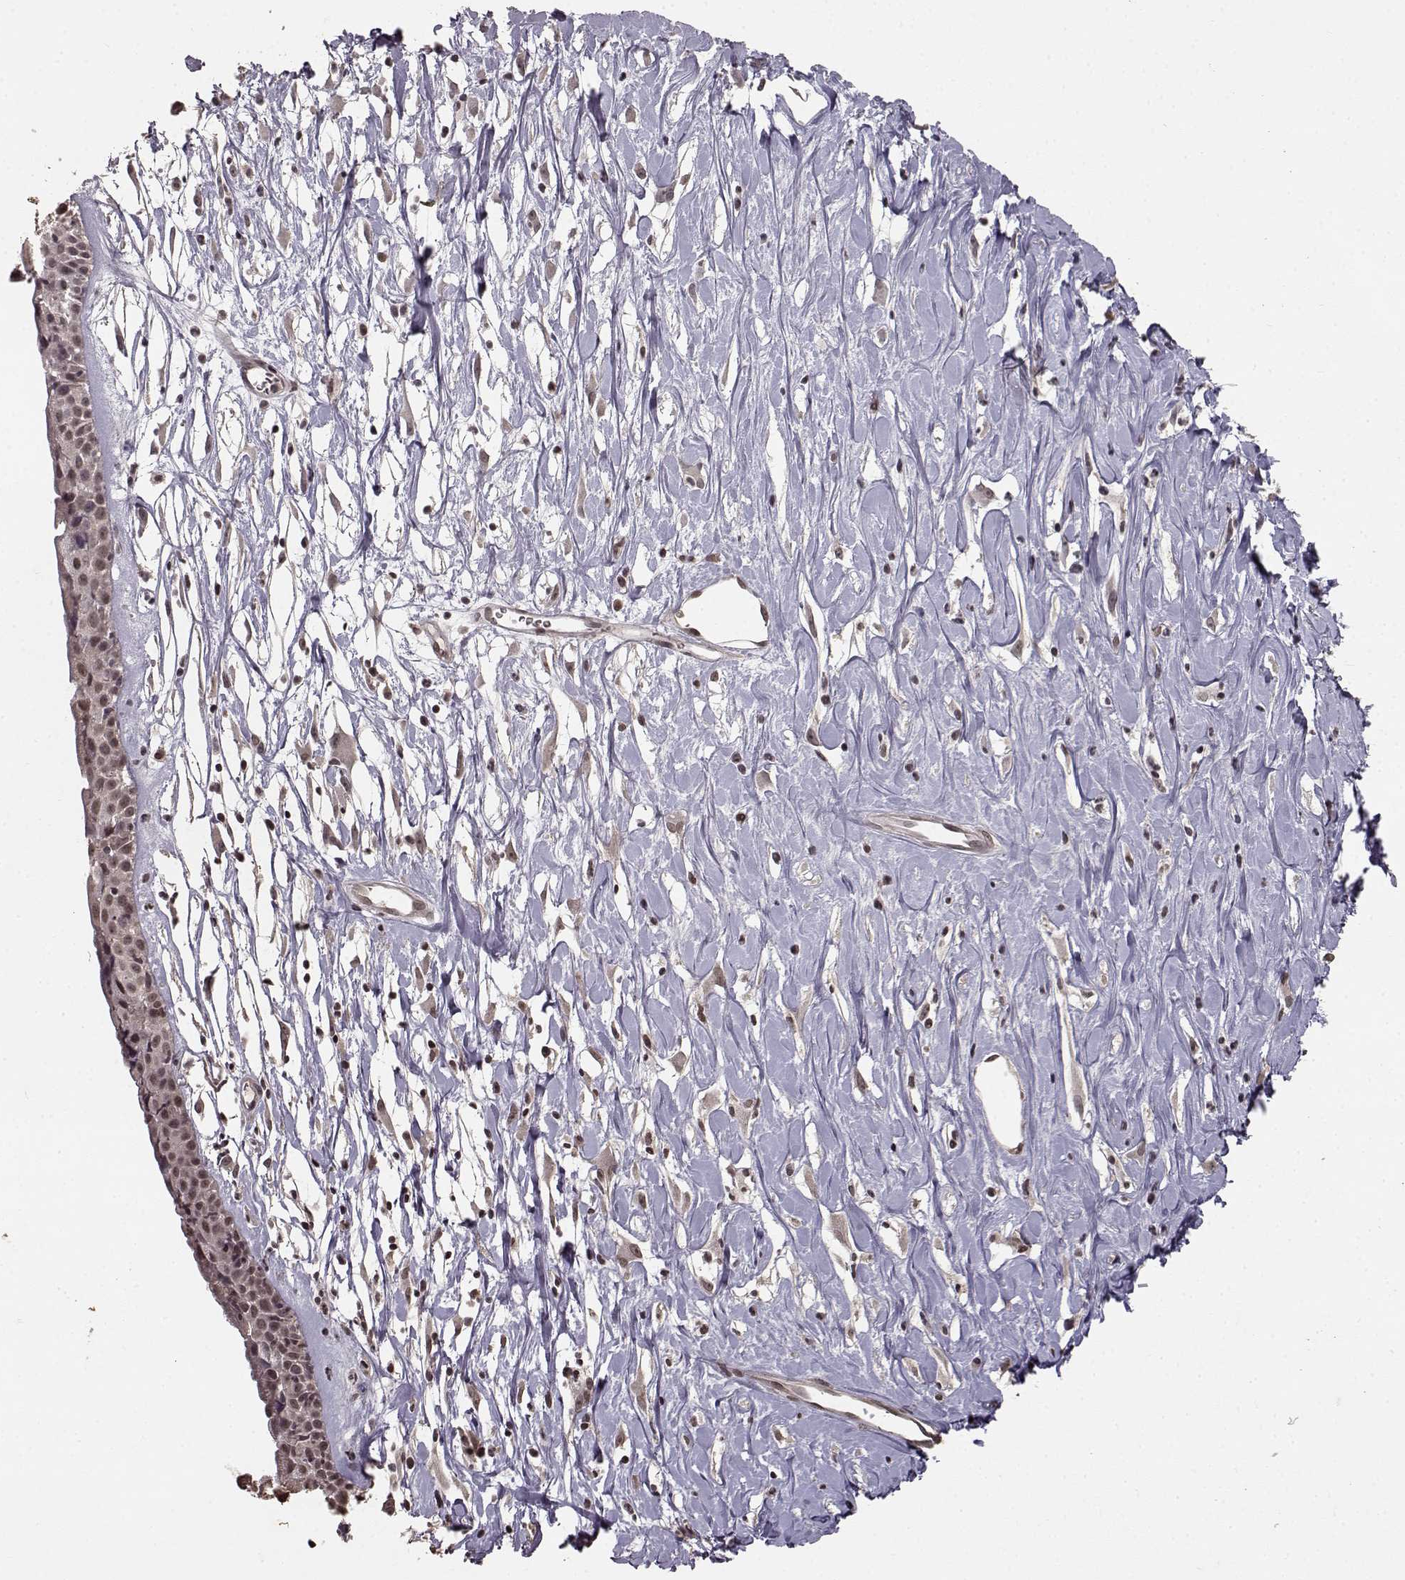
{"staining": {"intensity": "weak", "quantity": ">75%", "location": "nuclear"}, "tissue": "nasopharynx", "cell_type": "Respiratory epithelial cells", "image_type": "normal", "snomed": [{"axis": "morphology", "description": "Normal tissue, NOS"}, {"axis": "topography", "description": "Nasopharynx"}], "caption": "Weak nuclear protein staining is seen in about >75% of respiratory epithelial cells in nasopharynx.", "gene": "NTRK2", "patient": {"sex": "female", "age": 85}}